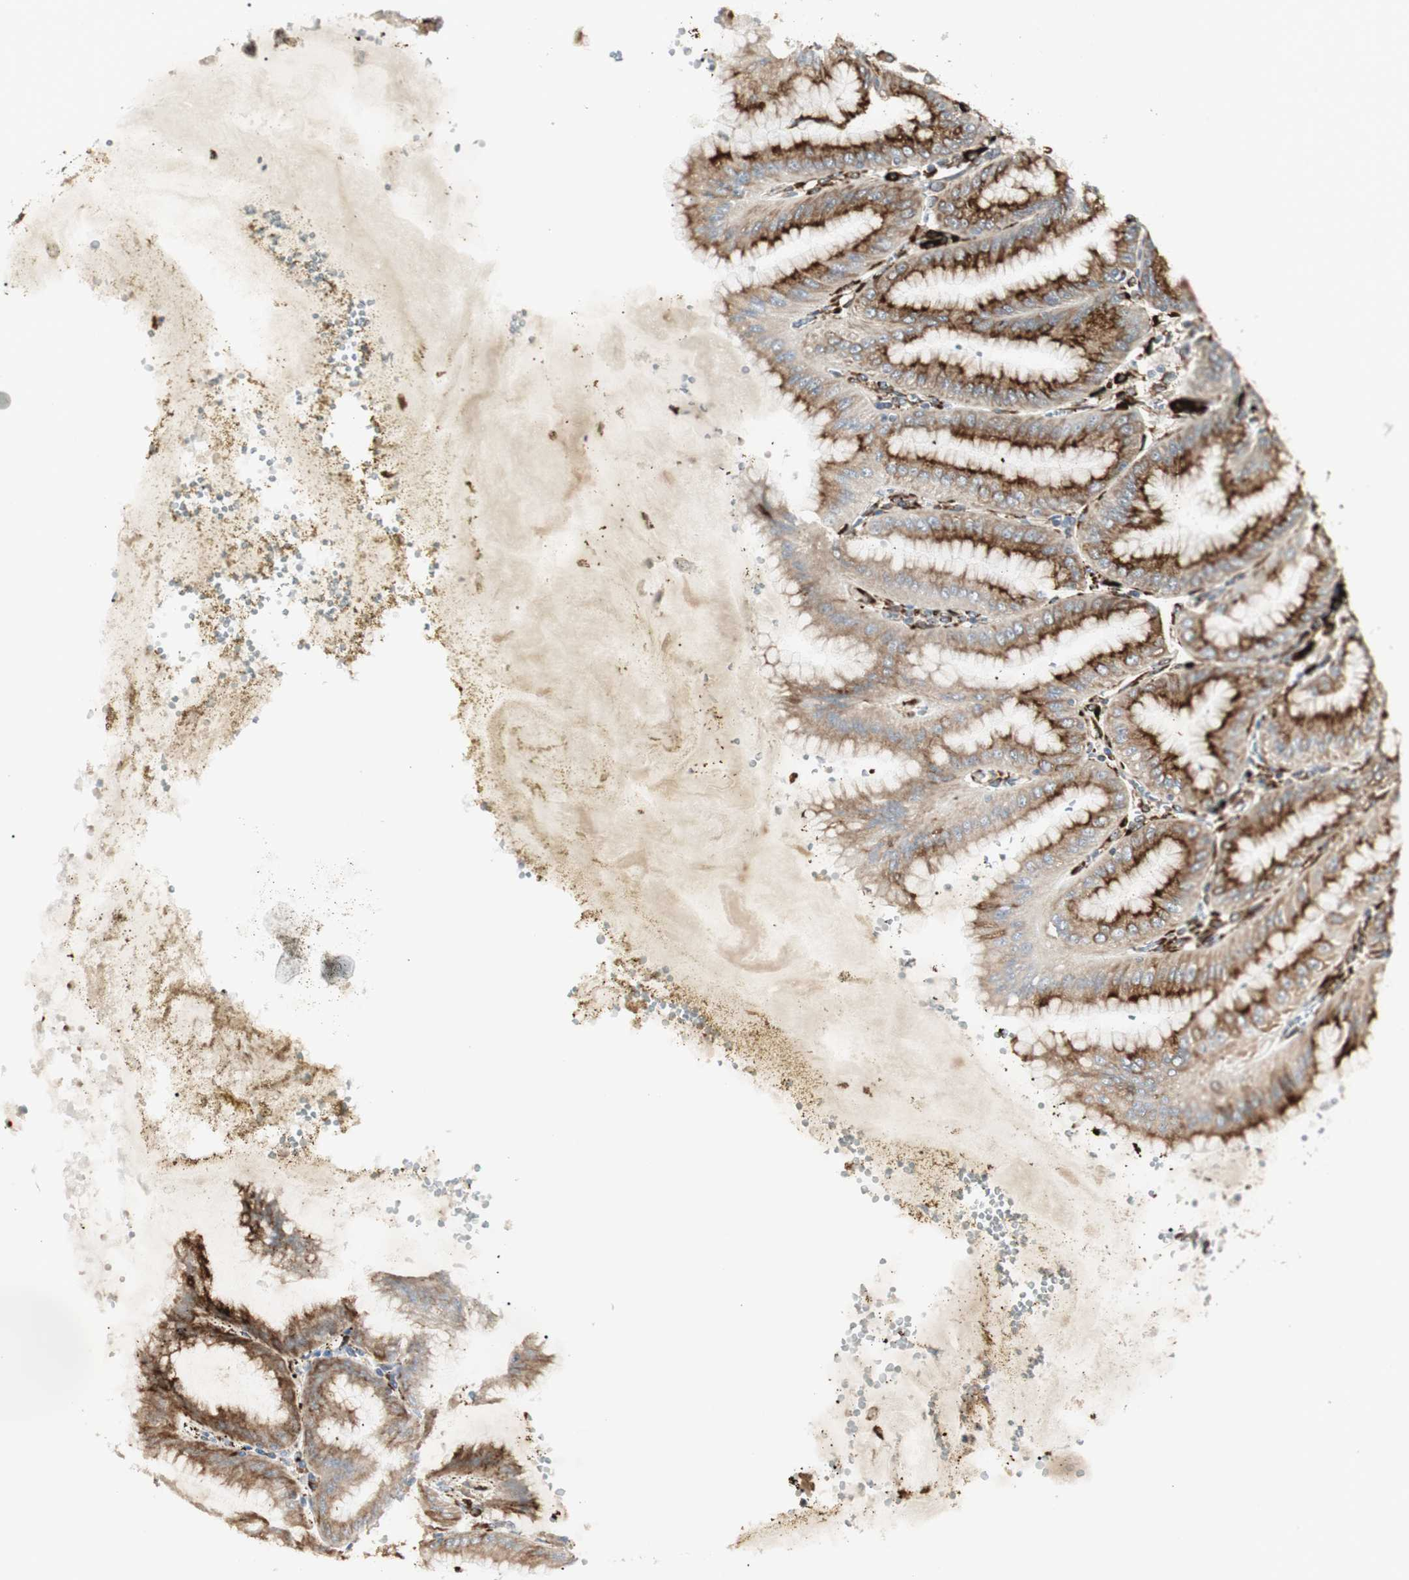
{"staining": {"intensity": "strong", "quantity": ">75%", "location": "cytoplasmic/membranous"}, "tissue": "stomach", "cell_type": "Glandular cells", "image_type": "normal", "snomed": [{"axis": "morphology", "description": "Normal tissue, NOS"}, {"axis": "topography", "description": "Stomach, lower"}], "caption": "Strong cytoplasmic/membranous protein expression is present in about >75% of glandular cells in stomach.", "gene": "HSP90B1", "patient": {"sex": "male", "age": 71}}